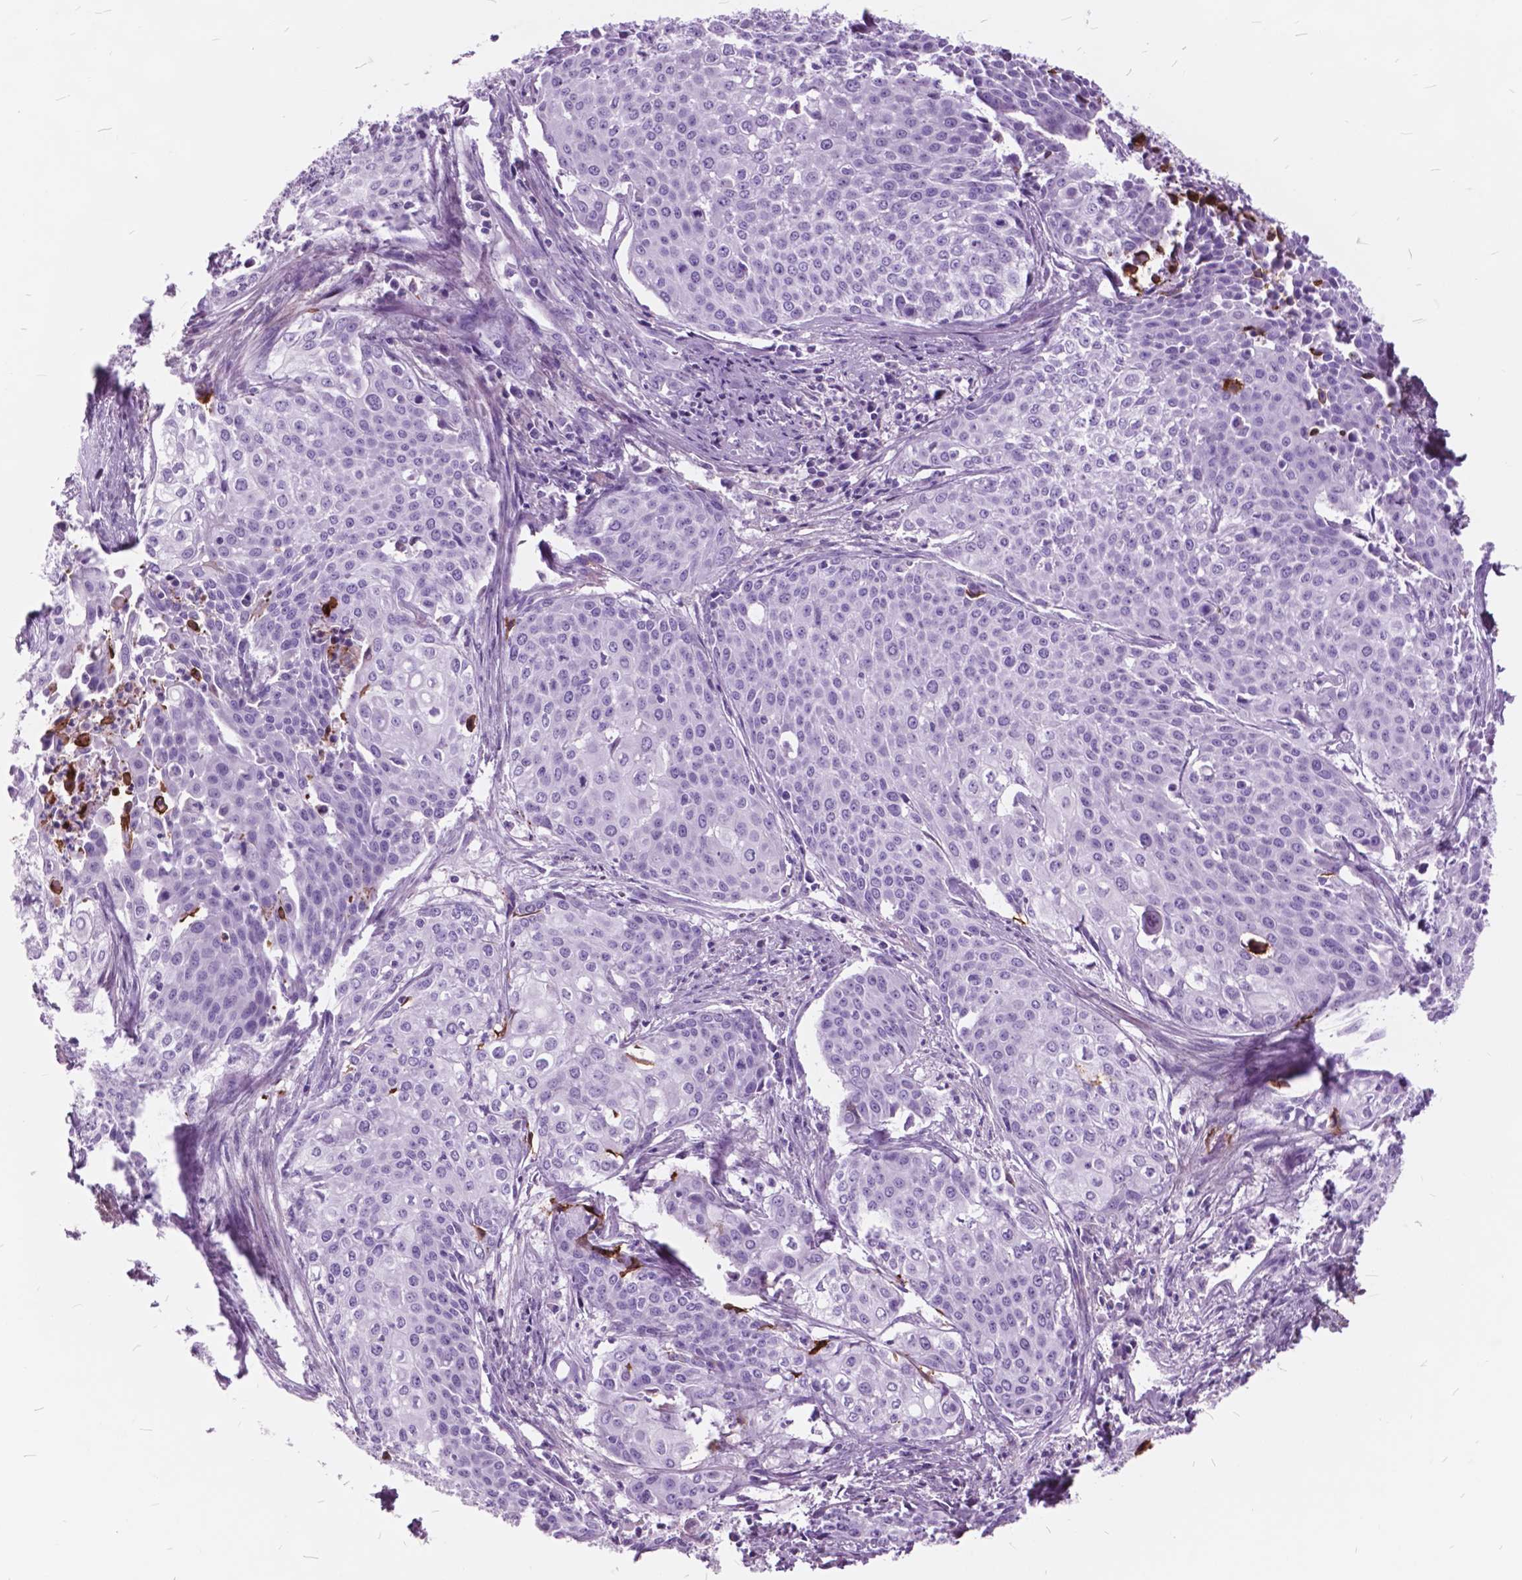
{"staining": {"intensity": "negative", "quantity": "none", "location": "none"}, "tissue": "cervical cancer", "cell_type": "Tumor cells", "image_type": "cancer", "snomed": [{"axis": "morphology", "description": "Squamous cell carcinoma, NOS"}, {"axis": "topography", "description": "Cervix"}], "caption": "Immunohistochemistry (IHC) of cervical squamous cell carcinoma exhibits no positivity in tumor cells.", "gene": "GDF9", "patient": {"sex": "female", "age": 39}}